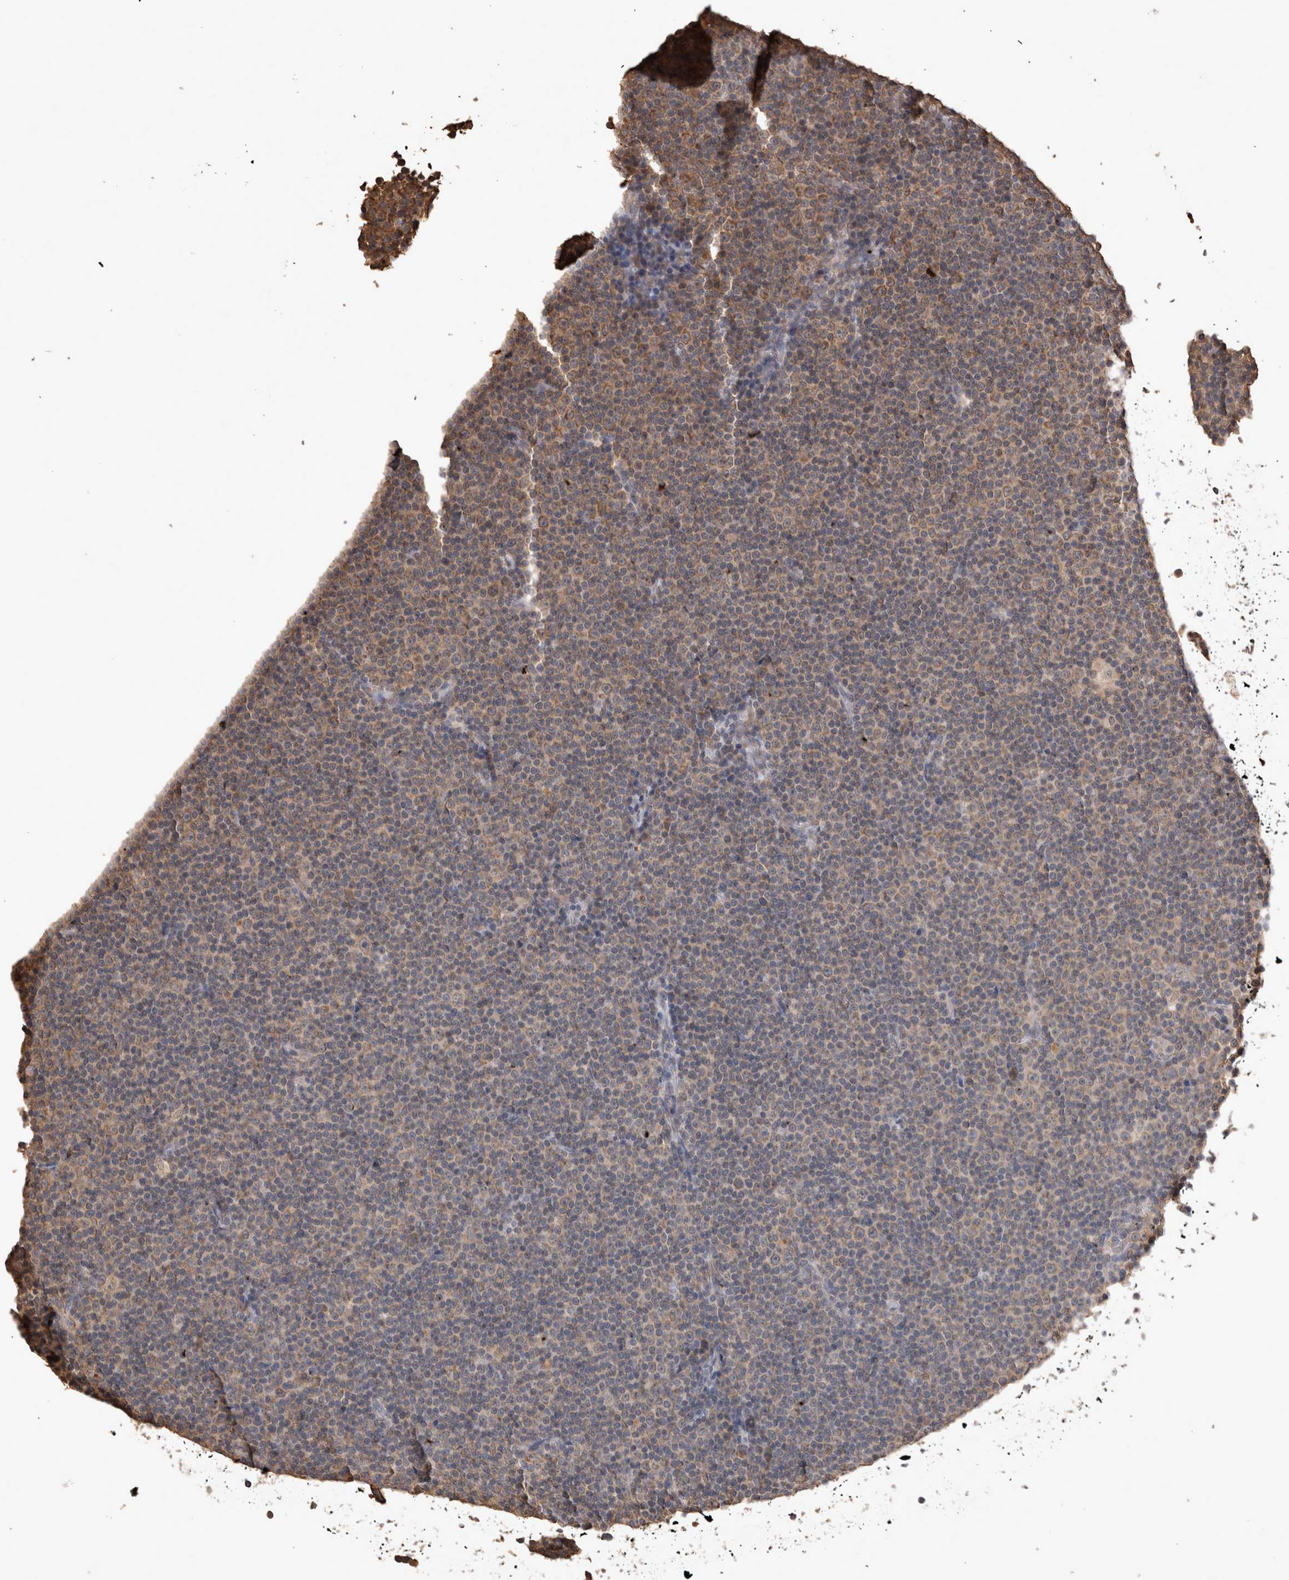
{"staining": {"intensity": "moderate", "quantity": "25%-75%", "location": "cytoplasmic/membranous"}, "tissue": "lymphoma", "cell_type": "Tumor cells", "image_type": "cancer", "snomed": [{"axis": "morphology", "description": "Malignant lymphoma, non-Hodgkin's type, Low grade"}, {"axis": "topography", "description": "Lymph node"}], "caption": "Malignant lymphoma, non-Hodgkin's type (low-grade) stained for a protein exhibits moderate cytoplasmic/membranous positivity in tumor cells.", "gene": "SOCS5", "patient": {"sex": "female", "age": 67}}